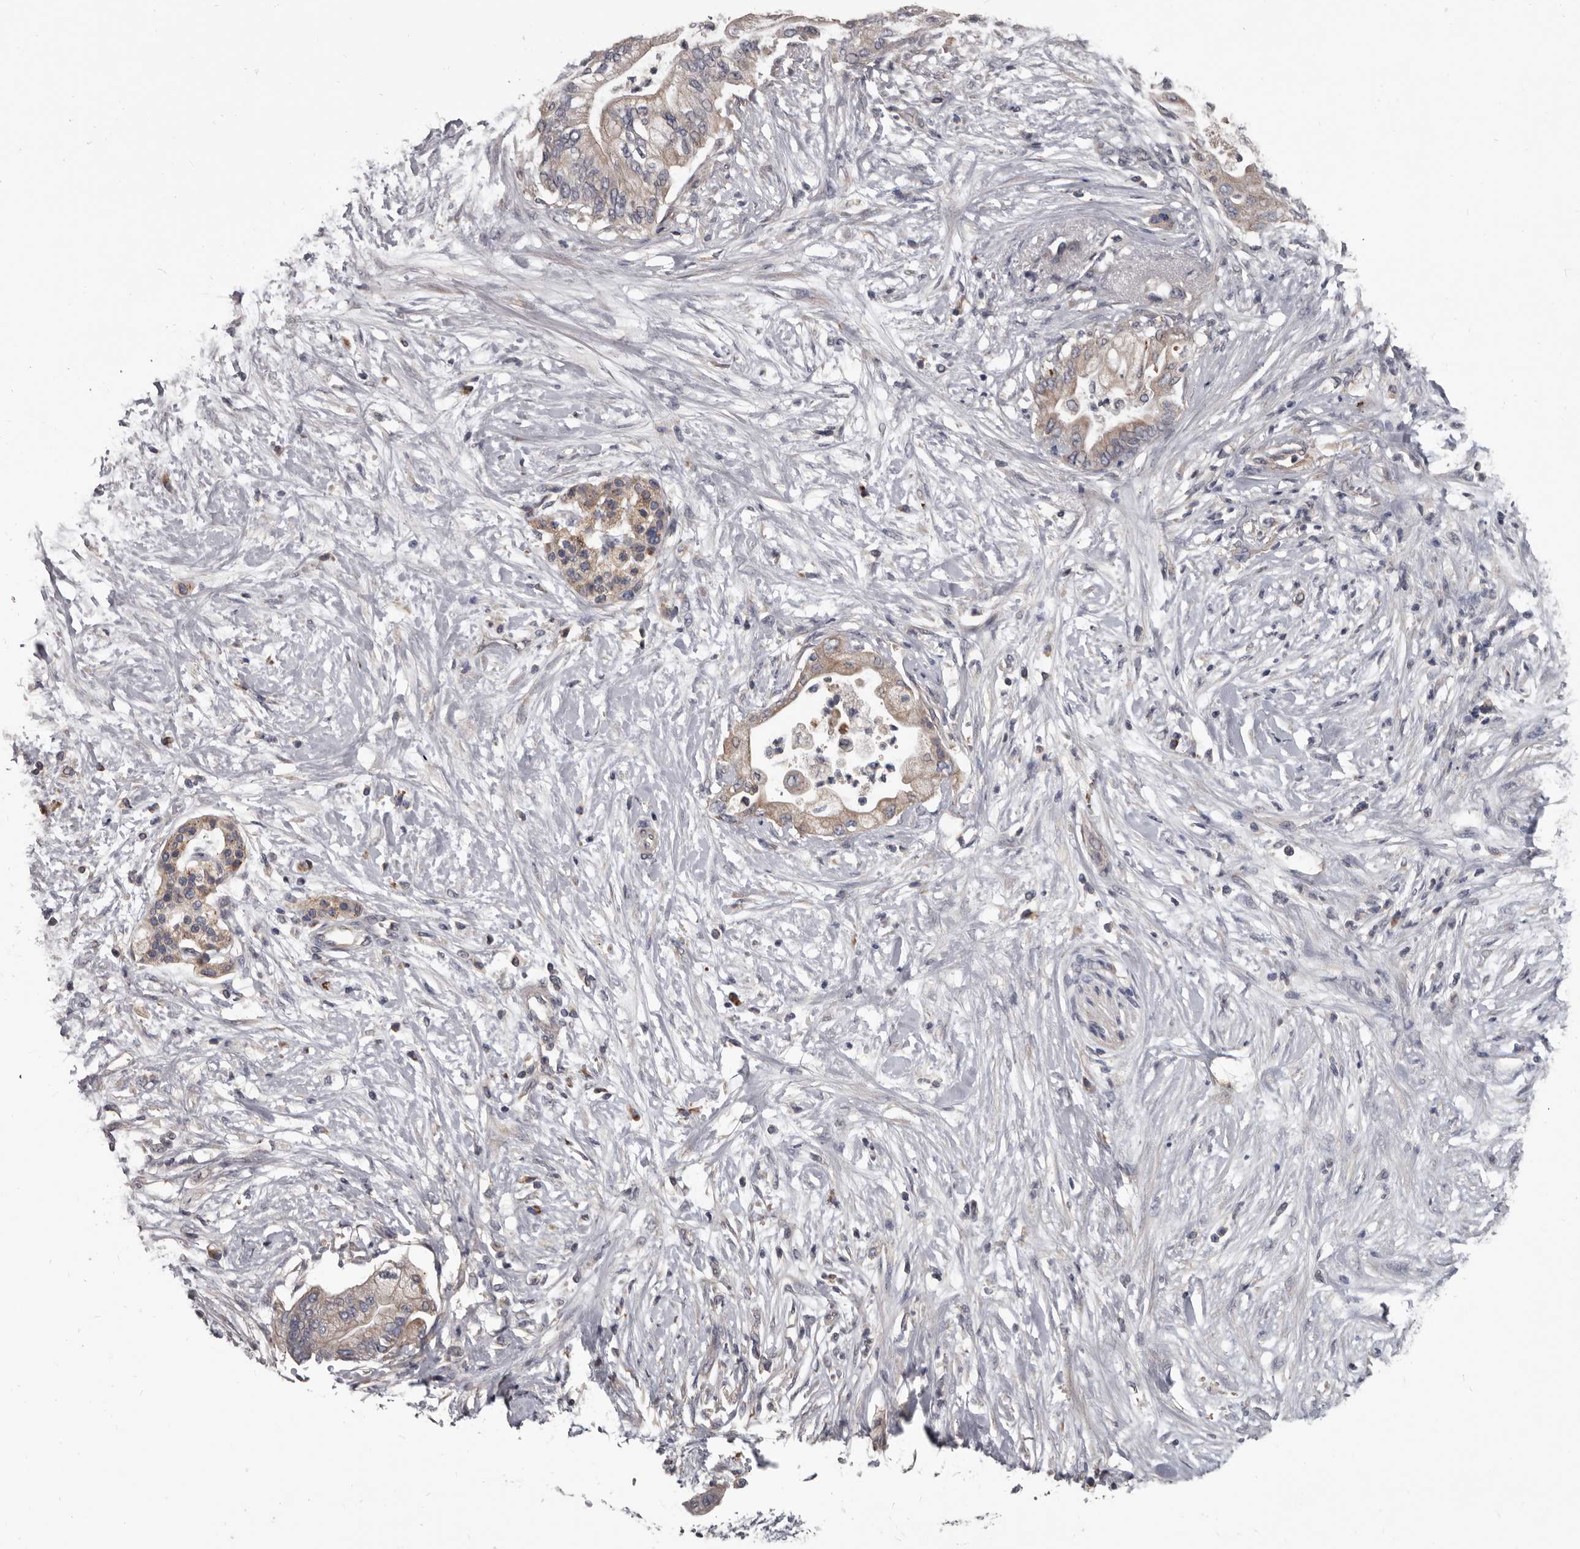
{"staining": {"intensity": "weak", "quantity": "<25%", "location": "cytoplasmic/membranous"}, "tissue": "pancreatic cancer", "cell_type": "Tumor cells", "image_type": "cancer", "snomed": [{"axis": "morphology", "description": "Normal tissue, NOS"}, {"axis": "morphology", "description": "Adenocarcinoma, NOS"}, {"axis": "topography", "description": "Pancreas"}, {"axis": "topography", "description": "Duodenum"}], "caption": "This is a micrograph of immunohistochemistry staining of pancreatic cancer (adenocarcinoma), which shows no positivity in tumor cells.", "gene": "ALDH5A1", "patient": {"sex": "female", "age": 60}}